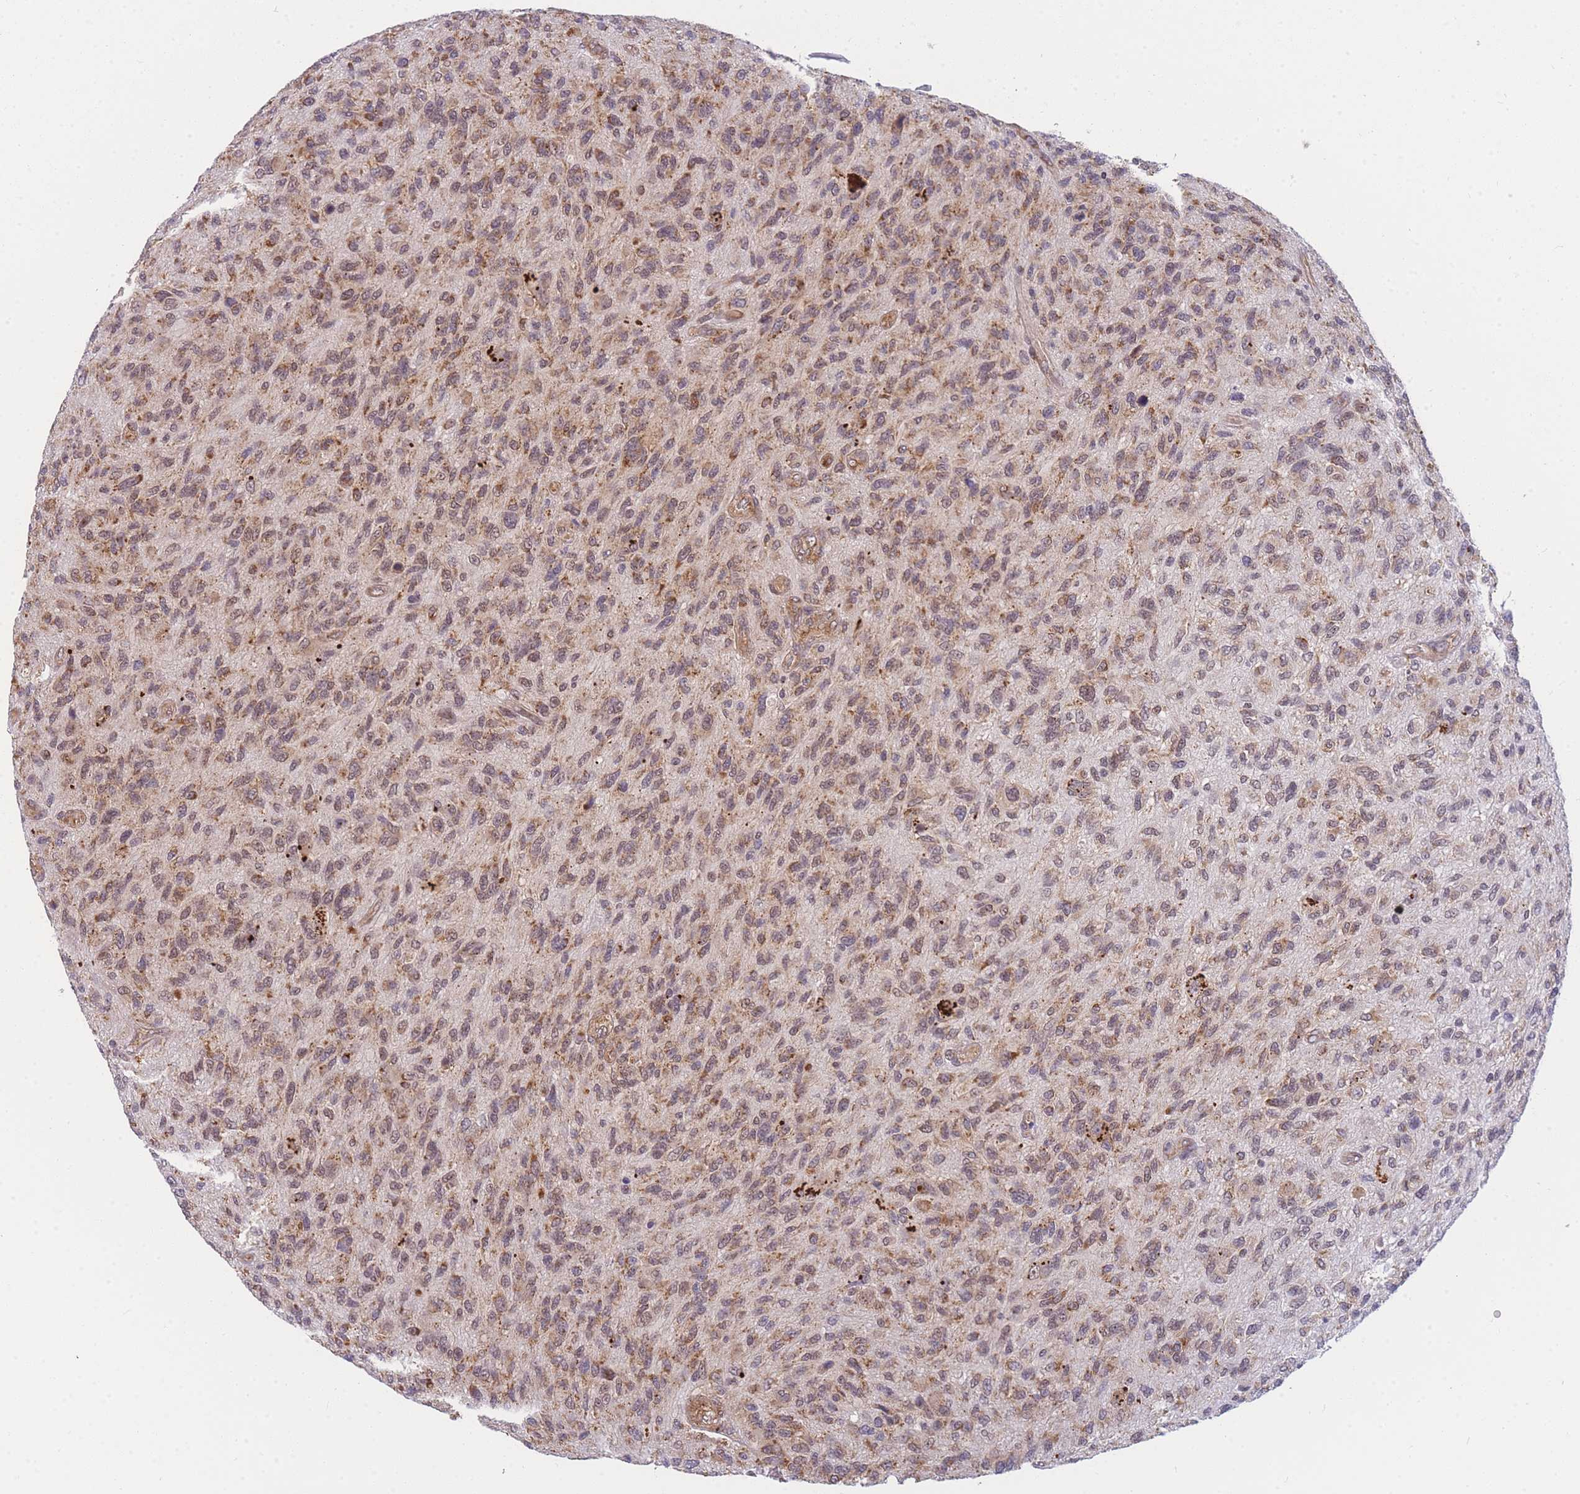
{"staining": {"intensity": "weak", "quantity": ">75%", "location": "cytoplasmic/membranous"}, "tissue": "glioma", "cell_type": "Tumor cells", "image_type": "cancer", "snomed": [{"axis": "morphology", "description": "Glioma, malignant, High grade"}, {"axis": "topography", "description": "Brain"}], "caption": "Malignant glioma (high-grade) tissue reveals weak cytoplasmic/membranous positivity in approximately >75% of tumor cells, visualized by immunohistochemistry.", "gene": "MRPL23", "patient": {"sex": "male", "age": 47}}